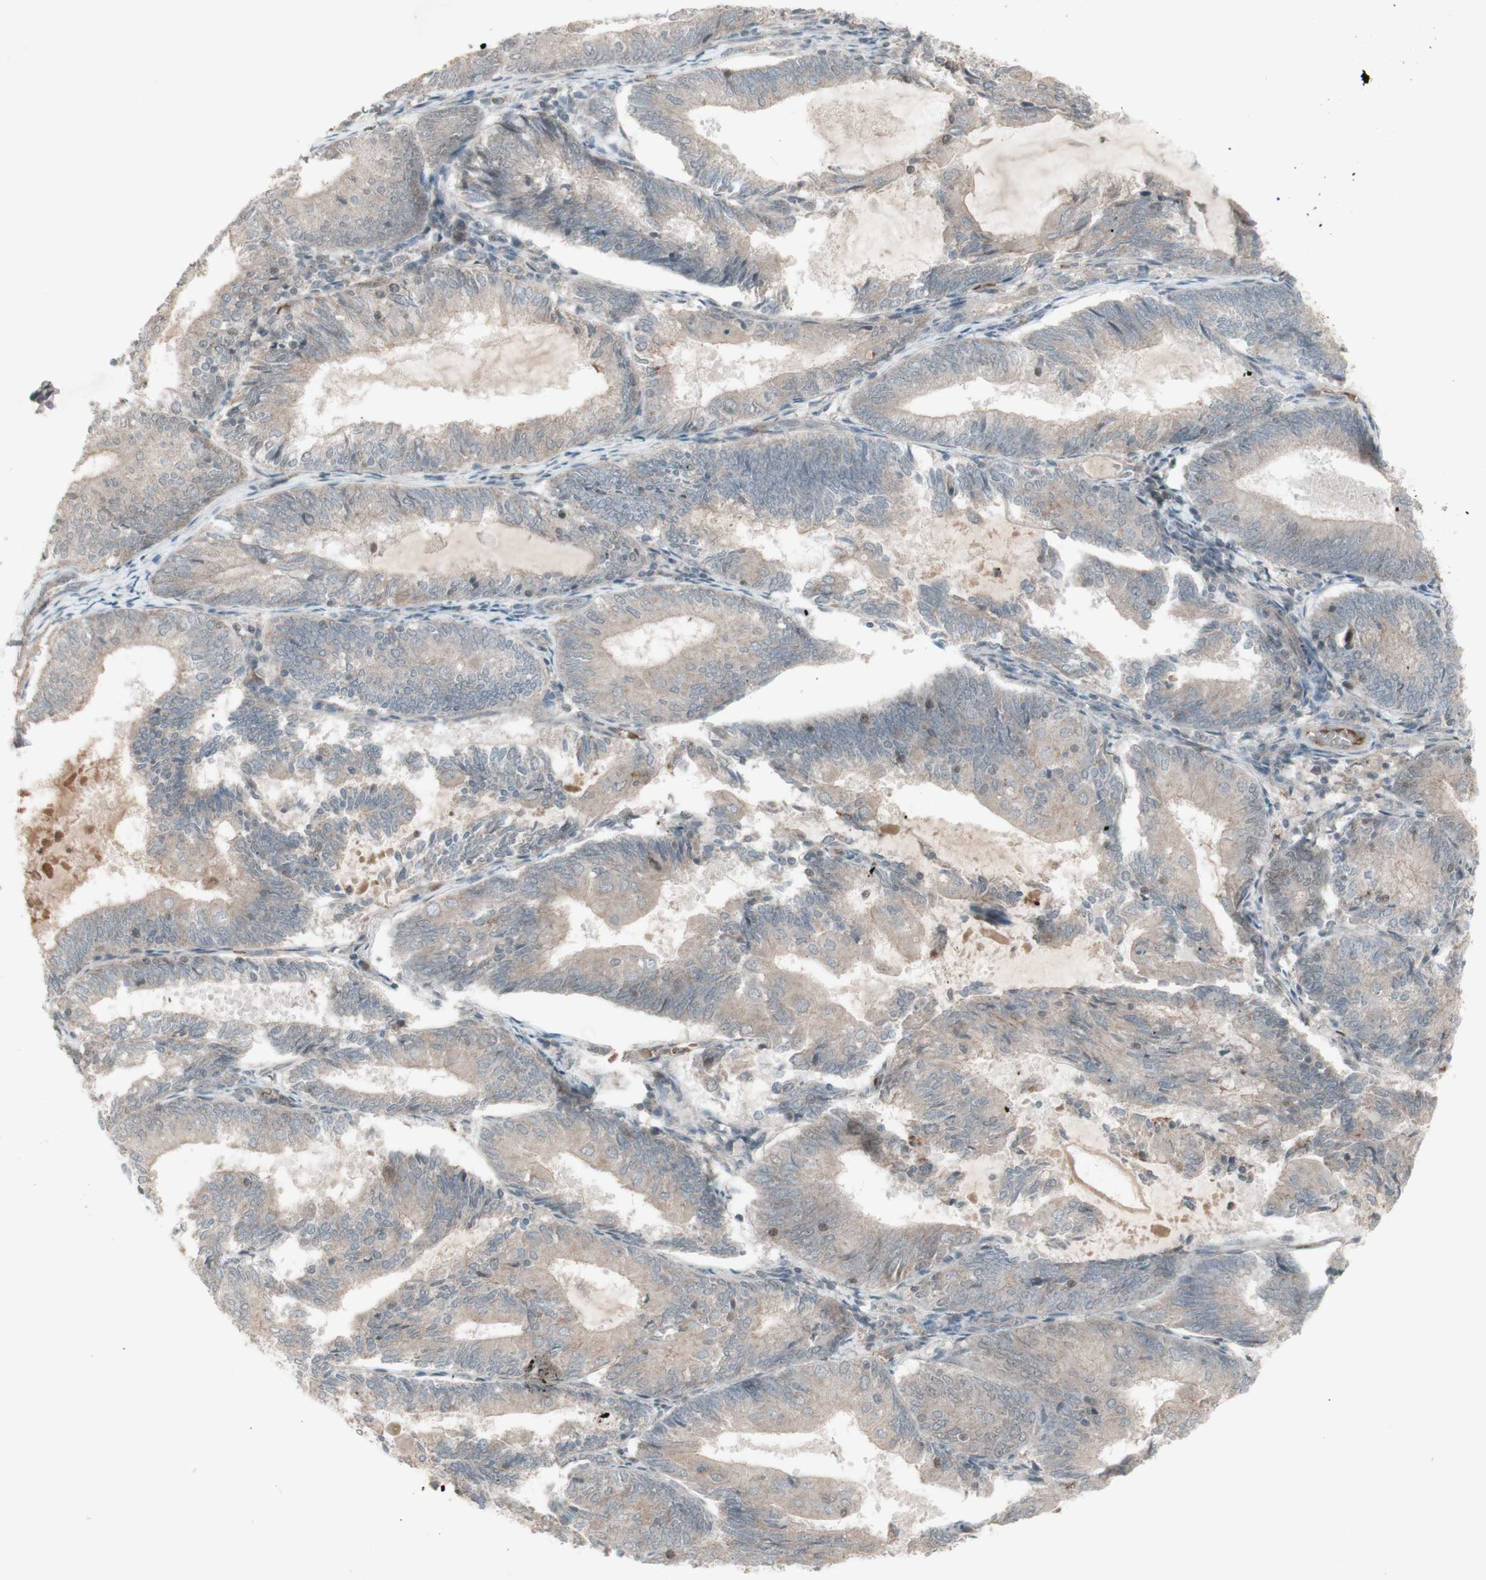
{"staining": {"intensity": "weak", "quantity": ">75%", "location": "cytoplasmic/membranous"}, "tissue": "endometrial cancer", "cell_type": "Tumor cells", "image_type": "cancer", "snomed": [{"axis": "morphology", "description": "Adenocarcinoma, NOS"}, {"axis": "topography", "description": "Endometrium"}], "caption": "Human endometrial adenocarcinoma stained for a protein (brown) reveals weak cytoplasmic/membranous positive positivity in about >75% of tumor cells.", "gene": "MSH6", "patient": {"sex": "female", "age": 81}}